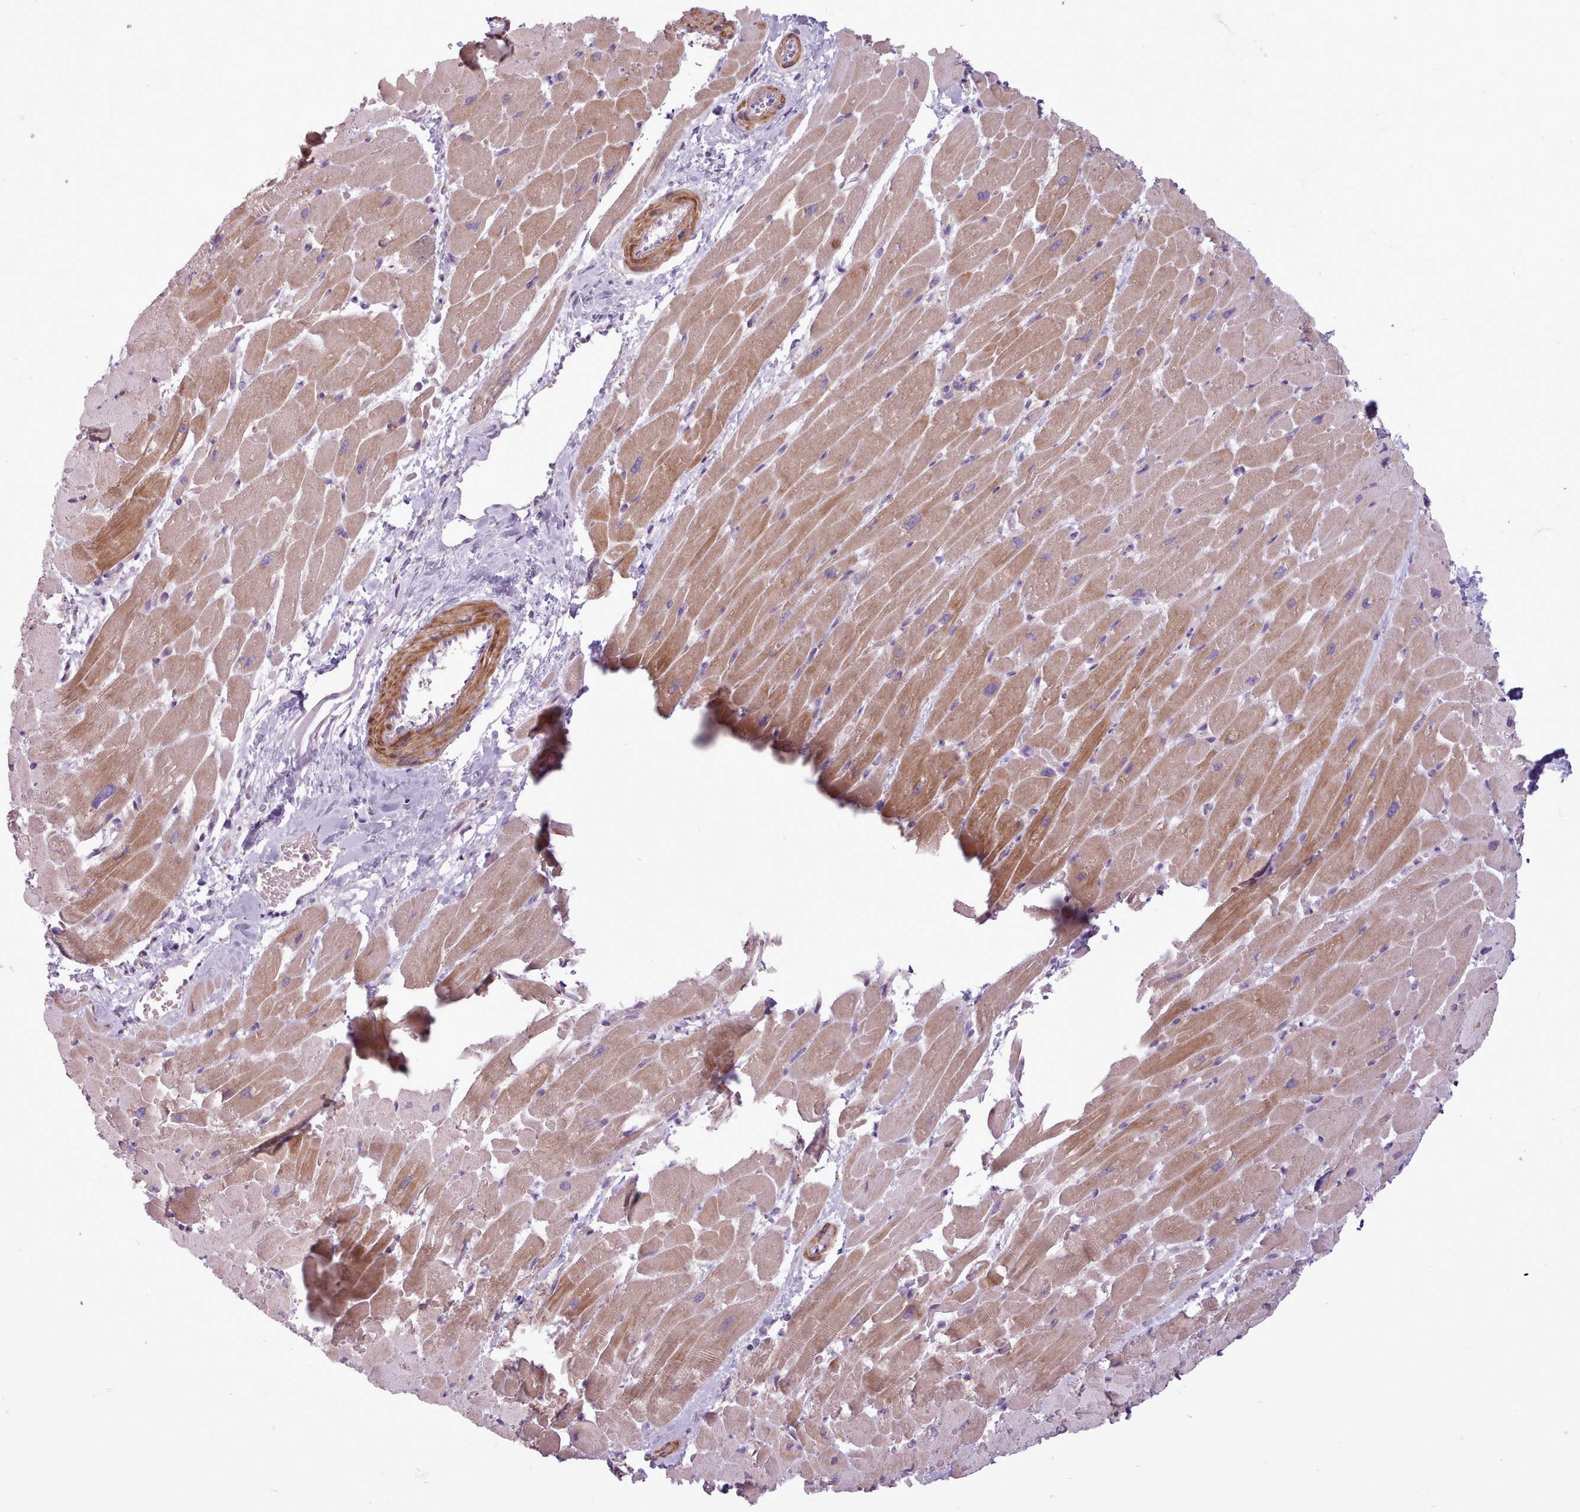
{"staining": {"intensity": "moderate", "quantity": ">75%", "location": "cytoplasmic/membranous"}, "tissue": "heart muscle", "cell_type": "Cardiomyocytes", "image_type": "normal", "snomed": [{"axis": "morphology", "description": "Normal tissue, NOS"}, {"axis": "topography", "description": "Heart"}], "caption": "Immunohistochemistry image of unremarkable heart muscle stained for a protein (brown), which displays medium levels of moderate cytoplasmic/membranous staining in approximately >75% of cardiomyocytes.", "gene": "AVL9", "patient": {"sex": "male", "age": 37}}